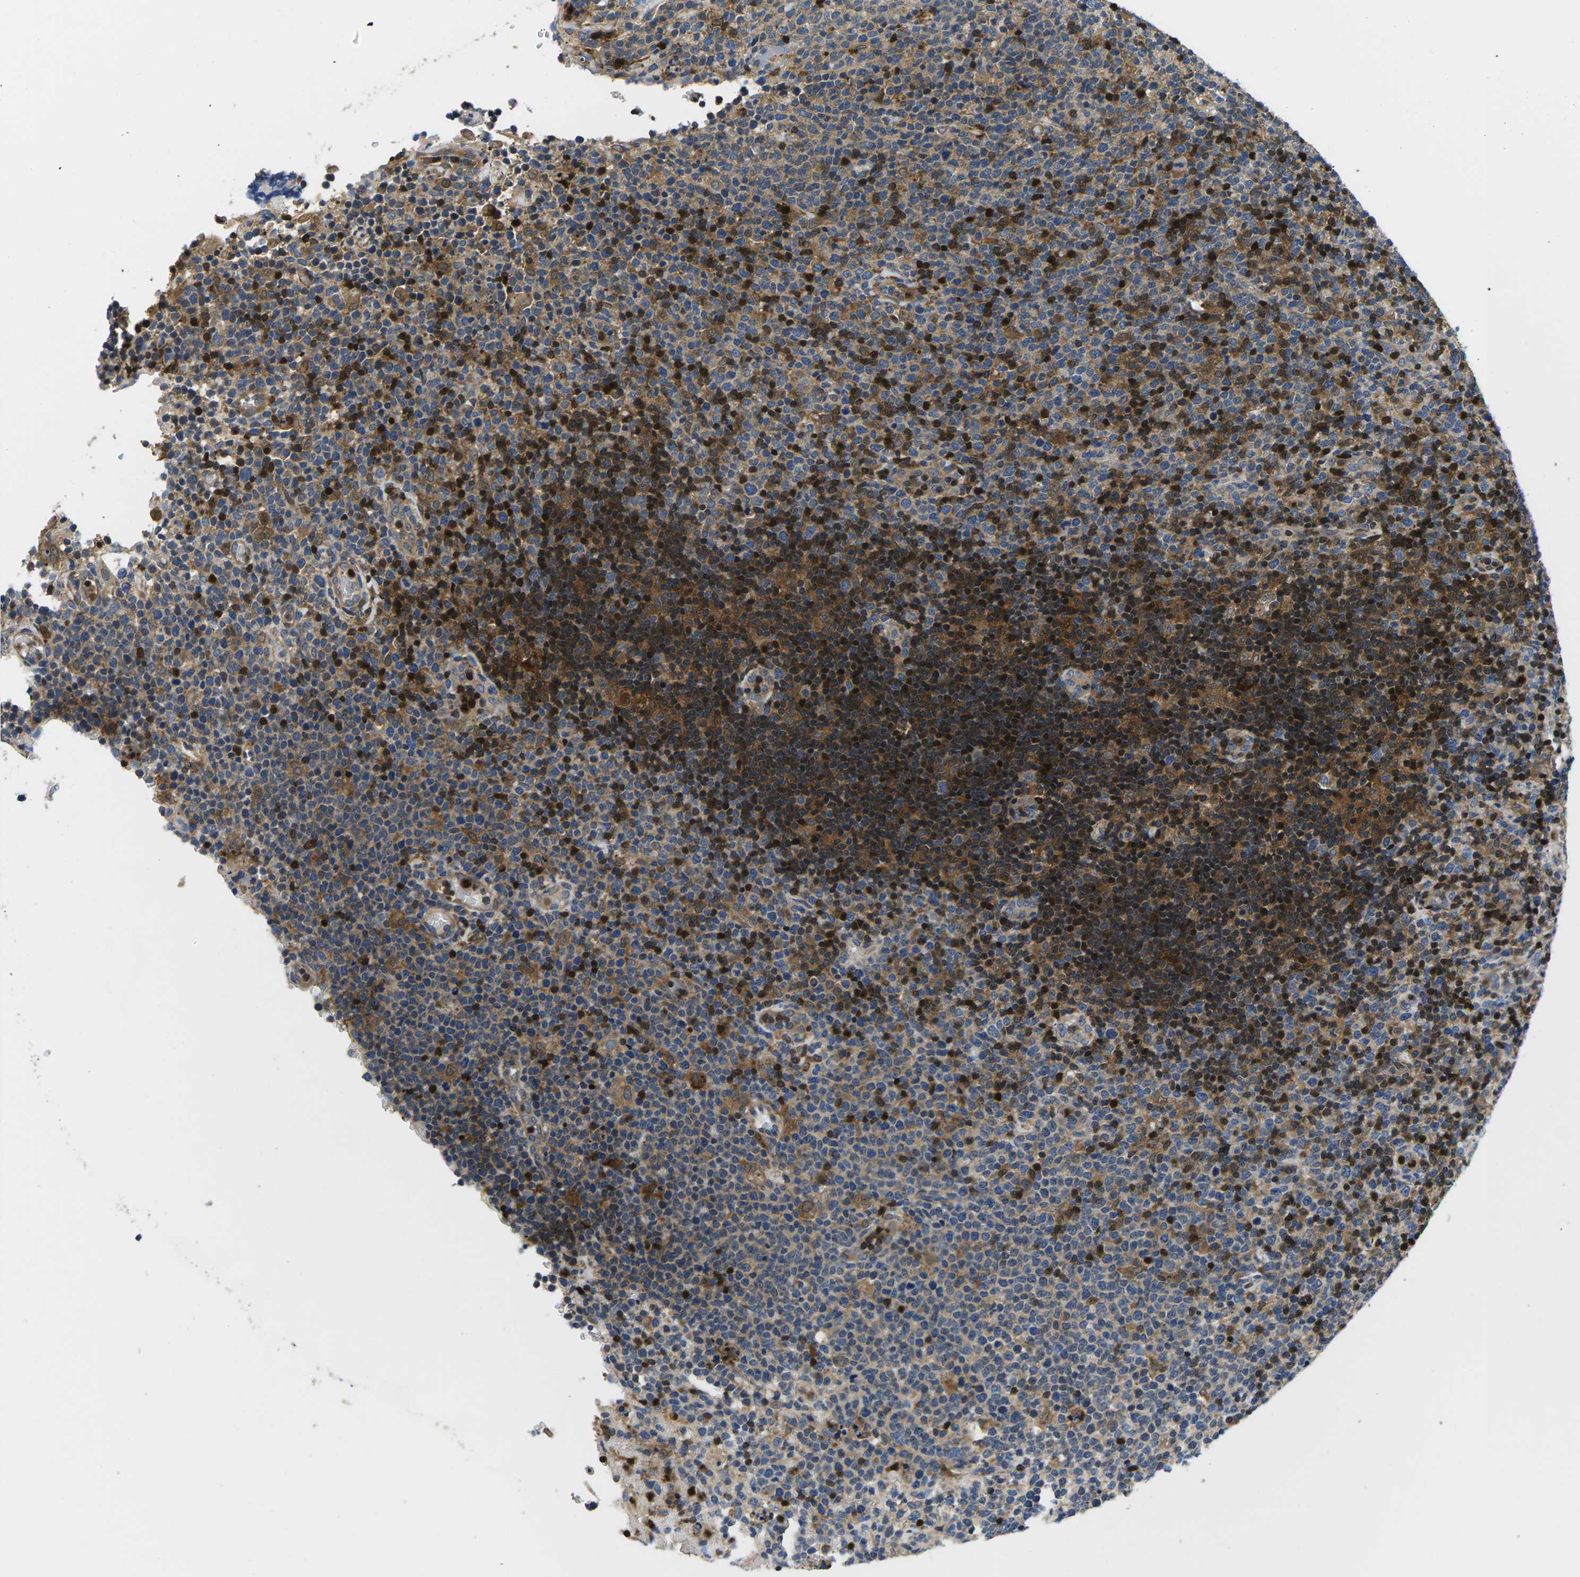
{"staining": {"intensity": "weak", "quantity": "25%-75%", "location": "cytoplasmic/membranous"}, "tissue": "lymphoma", "cell_type": "Tumor cells", "image_type": "cancer", "snomed": [{"axis": "morphology", "description": "Malignant lymphoma, non-Hodgkin's type, High grade"}, {"axis": "topography", "description": "Lymph node"}], "caption": "Weak cytoplasmic/membranous expression is appreciated in approximately 25%-75% of tumor cells in lymphoma.", "gene": "PLCE1", "patient": {"sex": "male", "age": 61}}